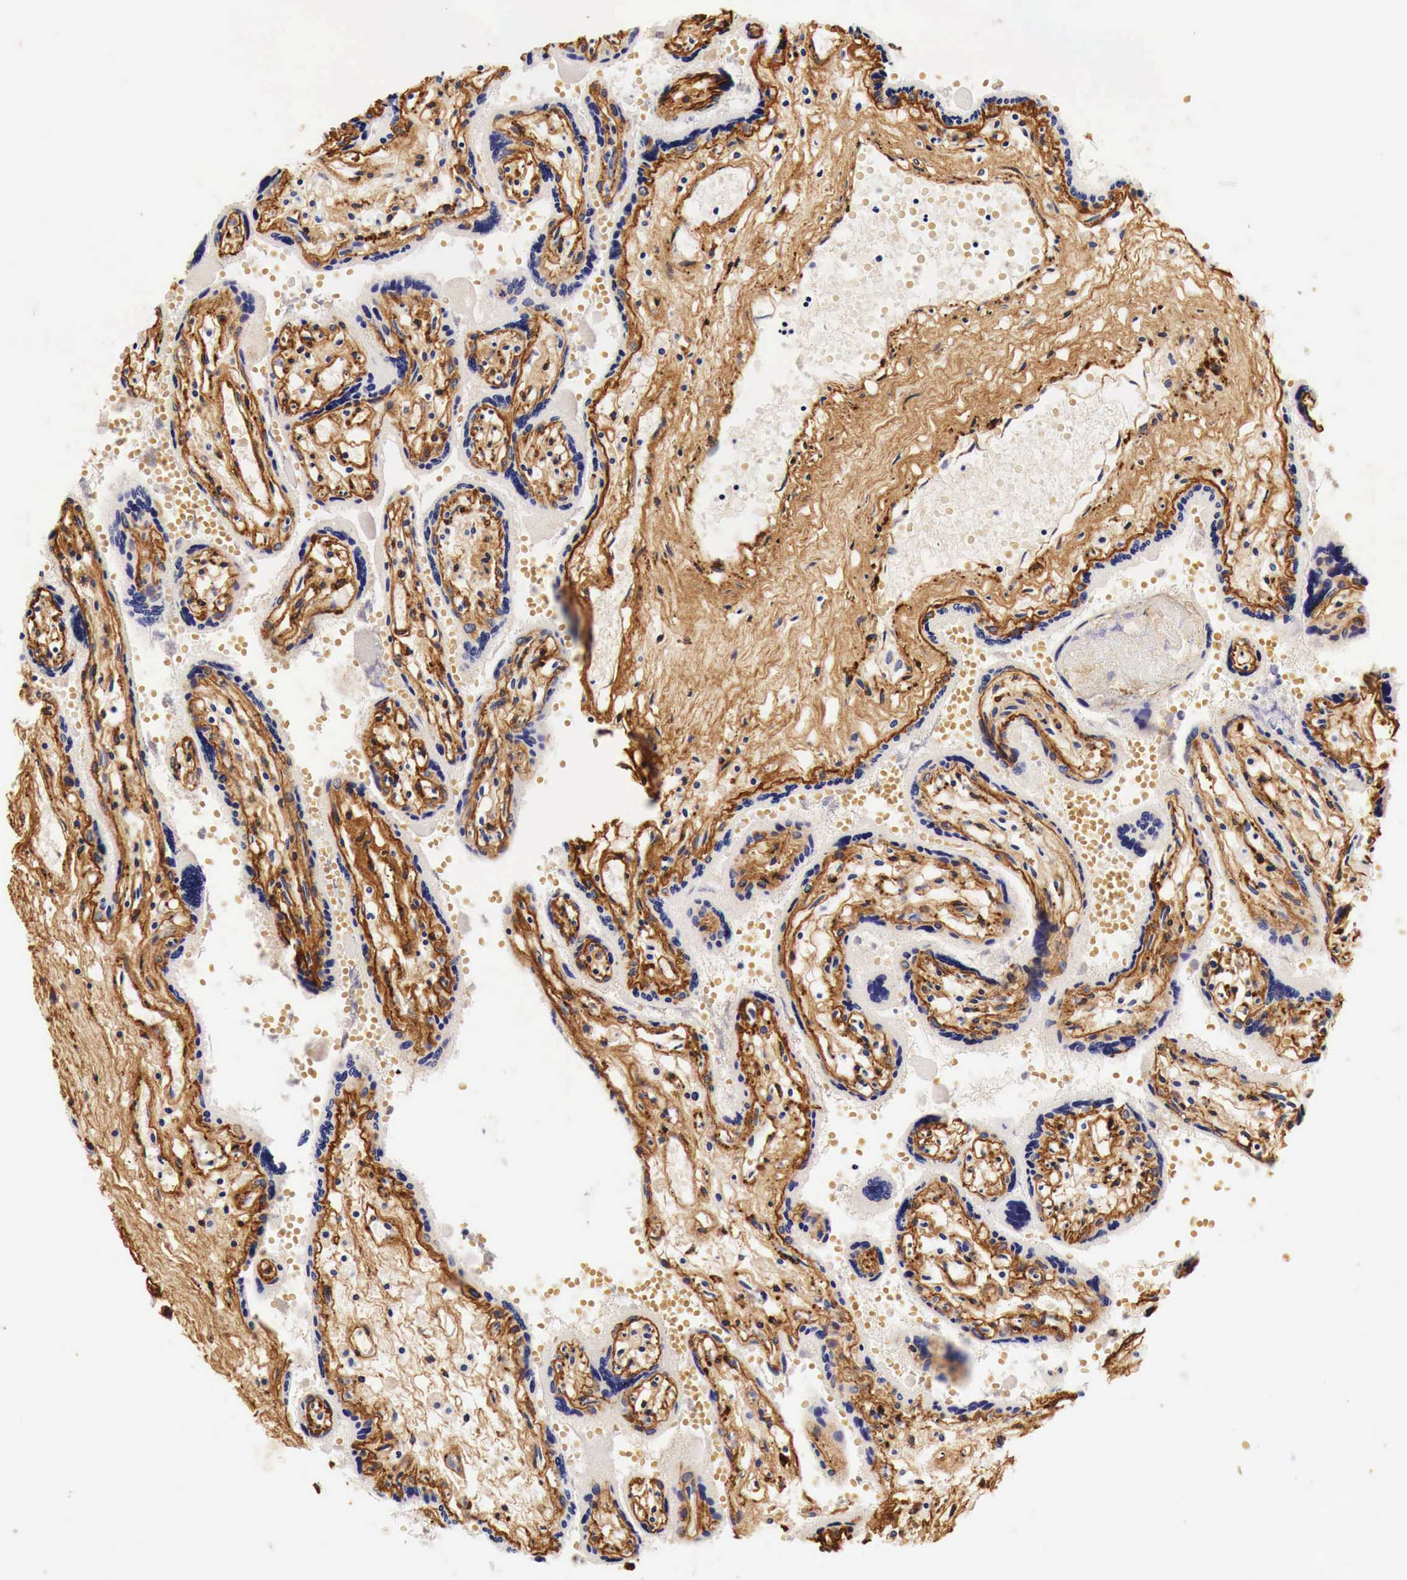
{"staining": {"intensity": "negative", "quantity": "none", "location": "none"}, "tissue": "placenta", "cell_type": "Trophoblastic cells", "image_type": "normal", "snomed": [{"axis": "morphology", "description": "Normal tissue, NOS"}, {"axis": "topography", "description": "Placenta"}], "caption": "Immunohistochemistry (IHC) of unremarkable placenta displays no positivity in trophoblastic cells.", "gene": "LAMB2", "patient": {"sex": "female", "age": 40}}